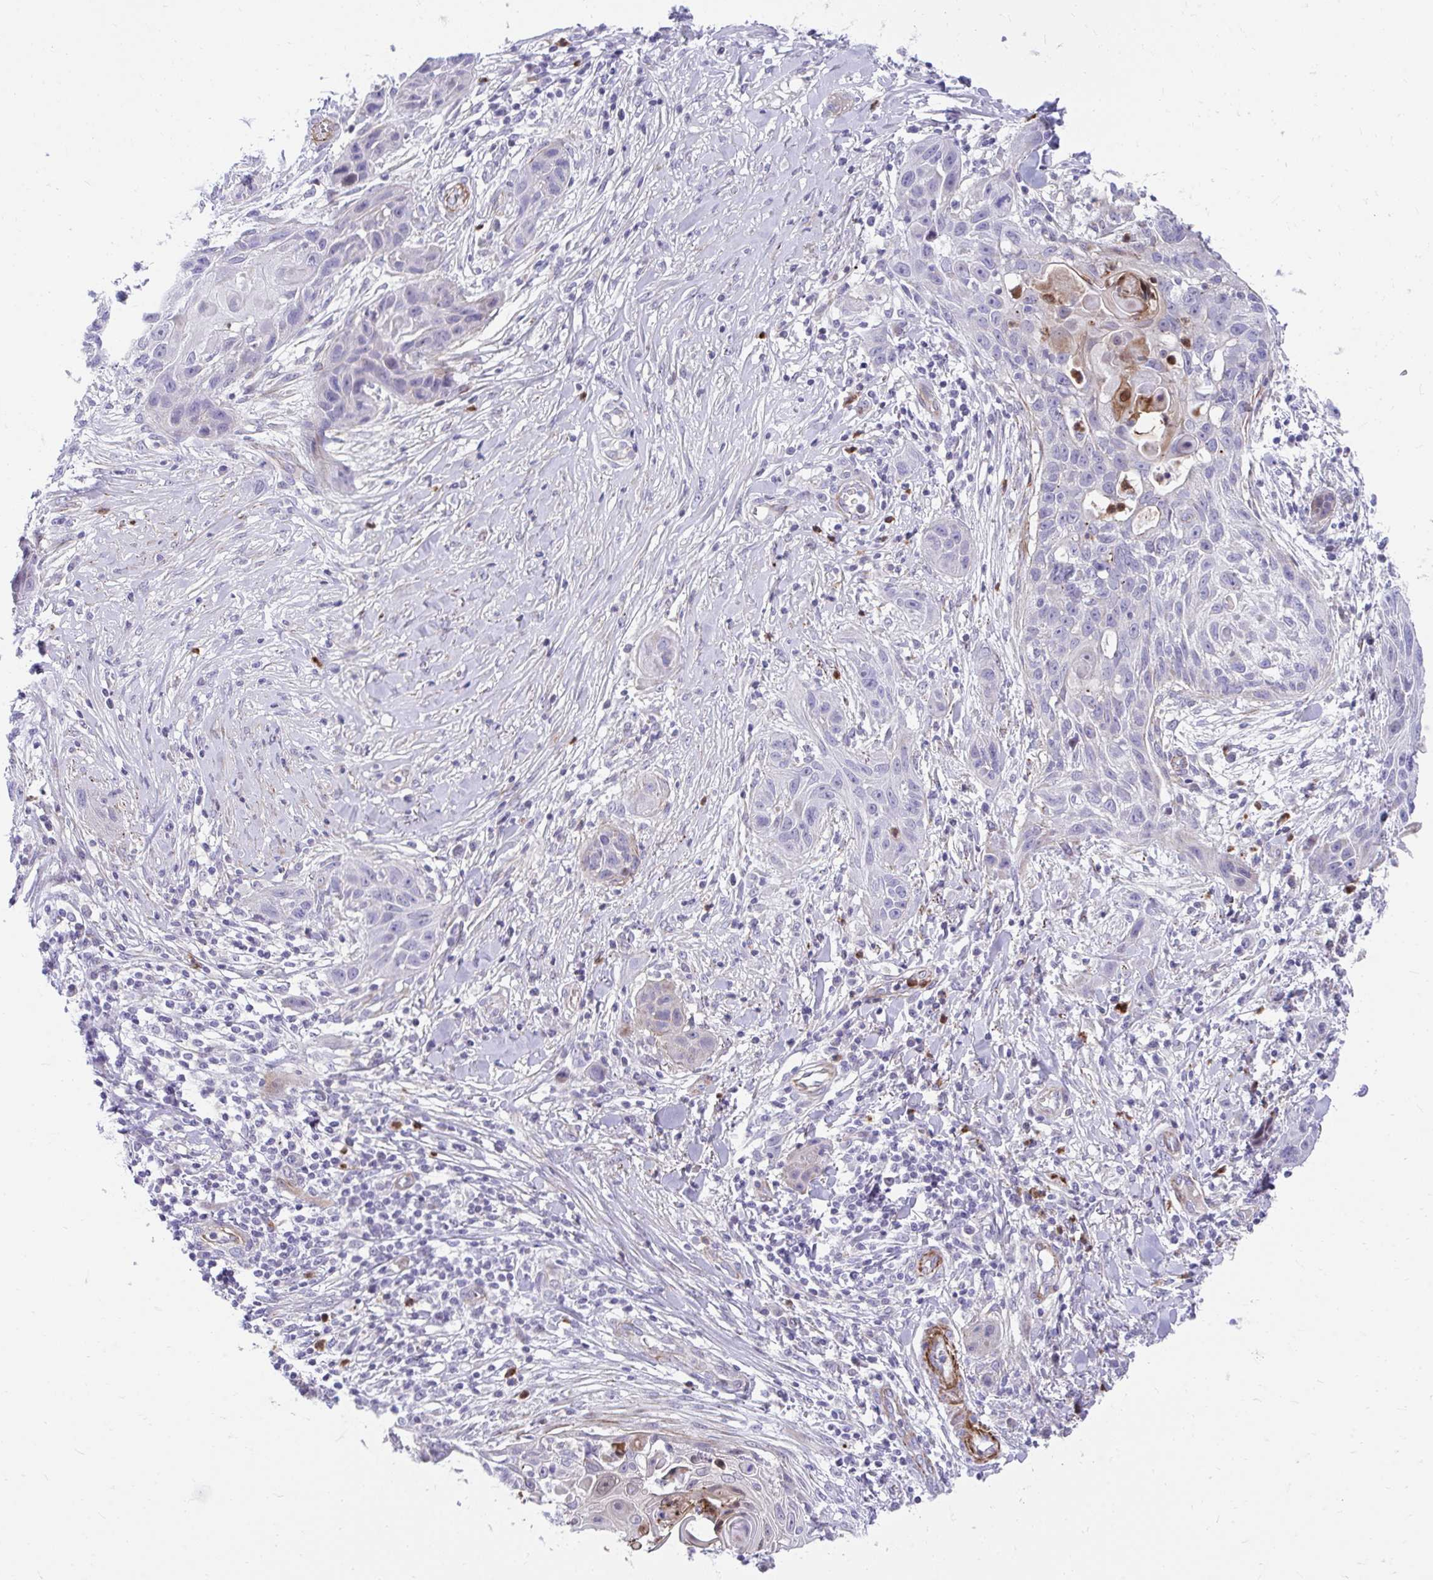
{"staining": {"intensity": "weak", "quantity": "<25%", "location": "cytoplasmic/membranous"}, "tissue": "skin cancer", "cell_type": "Tumor cells", "image_type": "cancer", "snomed": [{"axis": "morphology", "description": "Squamous cell carcinoma, NOS"}, {"axis": "topography", "description": "Skin"}, {"axis": "topography", "description": "Vulva"}], "caption": "There is no significant staining in tumor cells of squamous cell carcinoma (skin). The staining is performed using DAB (3,3'-diaminobenzidine) brown chromogen with nuclei counter-stained in using hematoxylin.", "gene": "CSTB", "patient": {"sex": "female", "age": 83}}